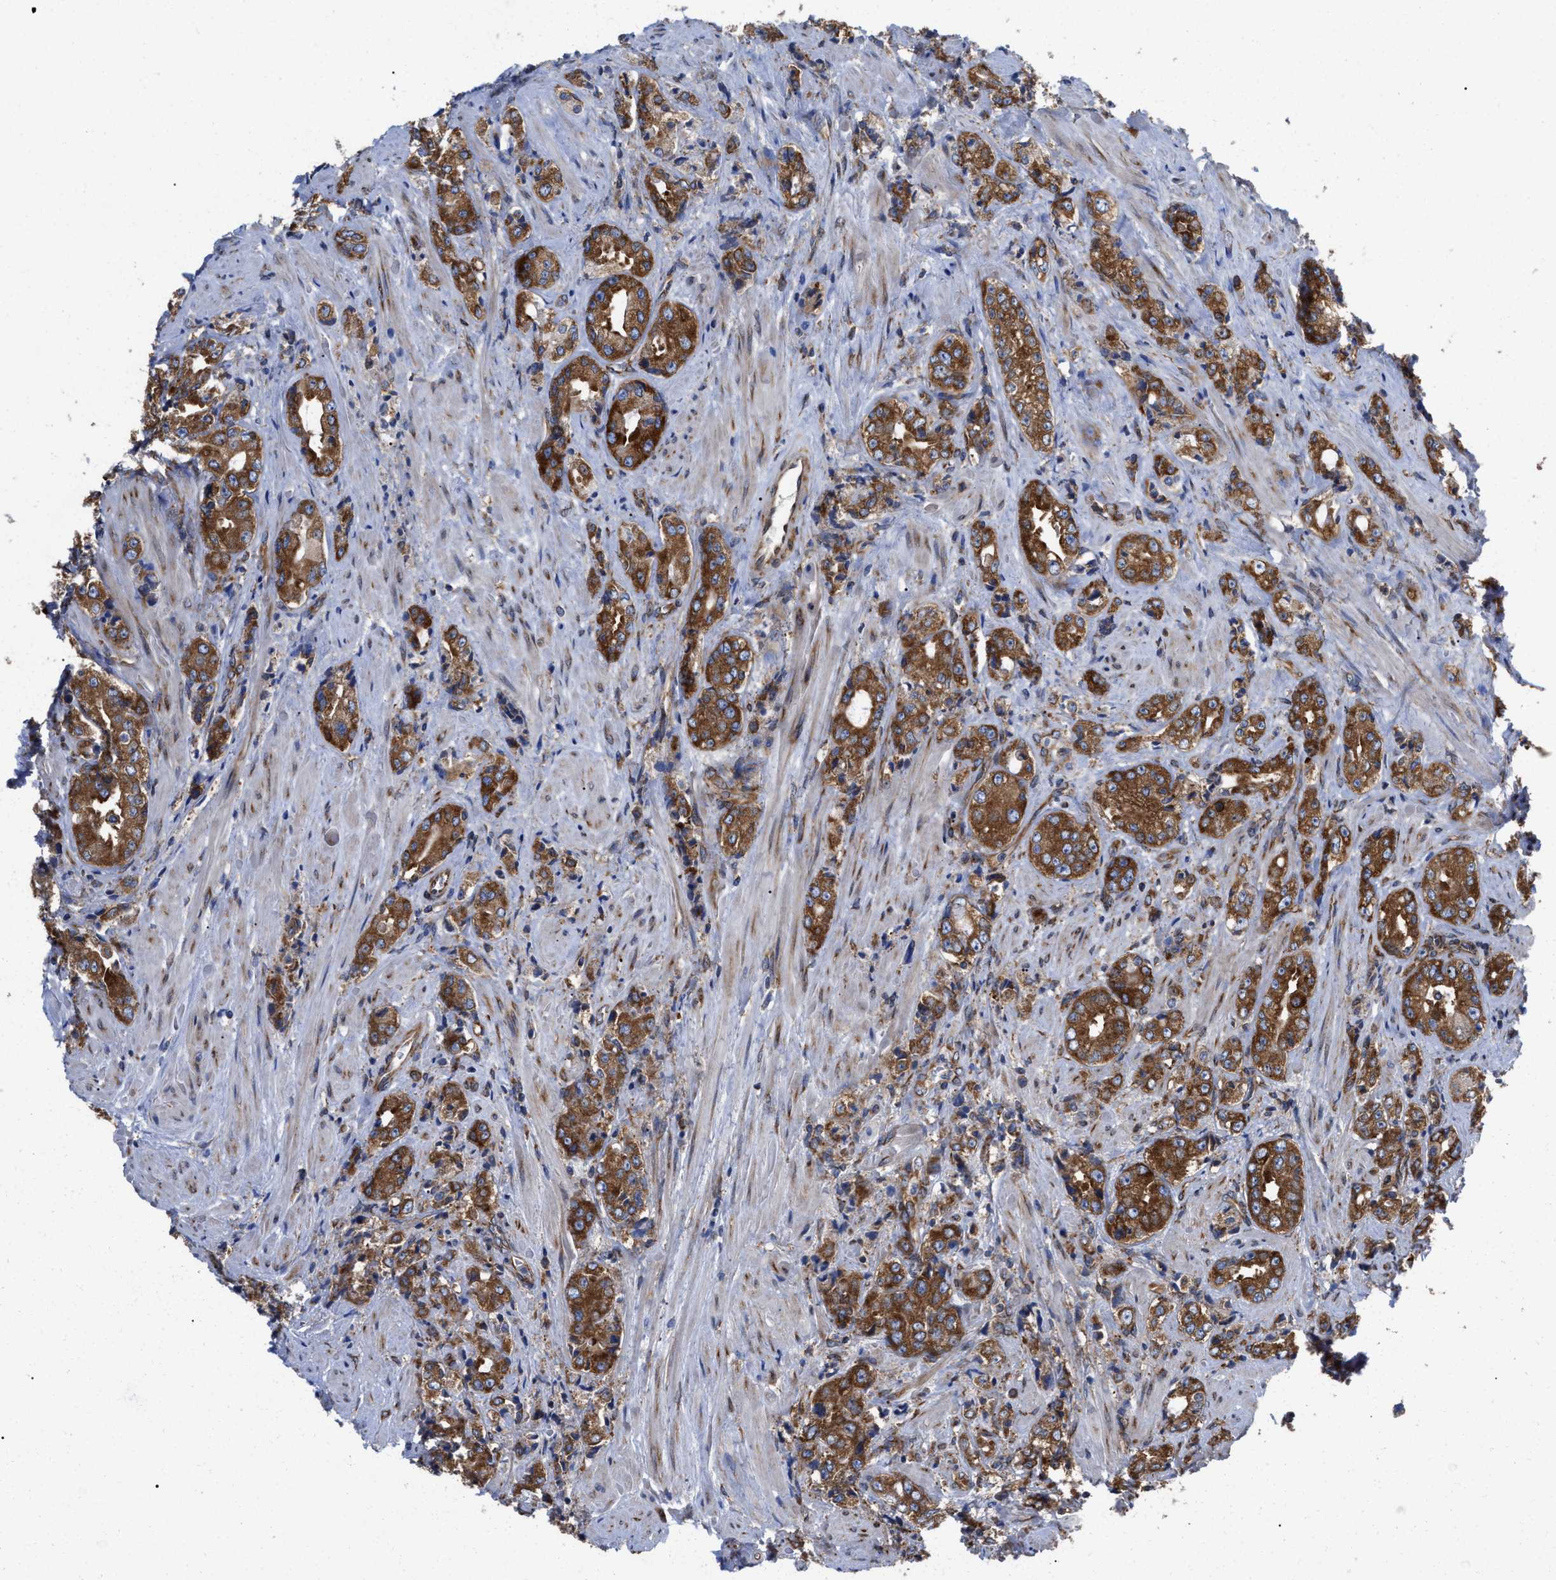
{"staining": {"intensity": "strong", "quantity": ">75%", "location": "cytoplasmic/membranous"}, "tissue": "prostate cancer", "cell_type": "Tumor cells", "image_type": "cancer", "snomed": [{"axis": "morphology", "description": "Adenocarcinoma, High grade"}, {"axis": "topography", "description": "Prostate"}], "caption": "An IHC photomicrograph of neoplastic tissue is shown. Protein staining in brown labels strong cytoplasmic/membranous positivity in adenocarcinoma (high-grade) (prostate) within tumor cells.", "gene": "FAM120A", "patient": {"sex": "male", "age": 61}}